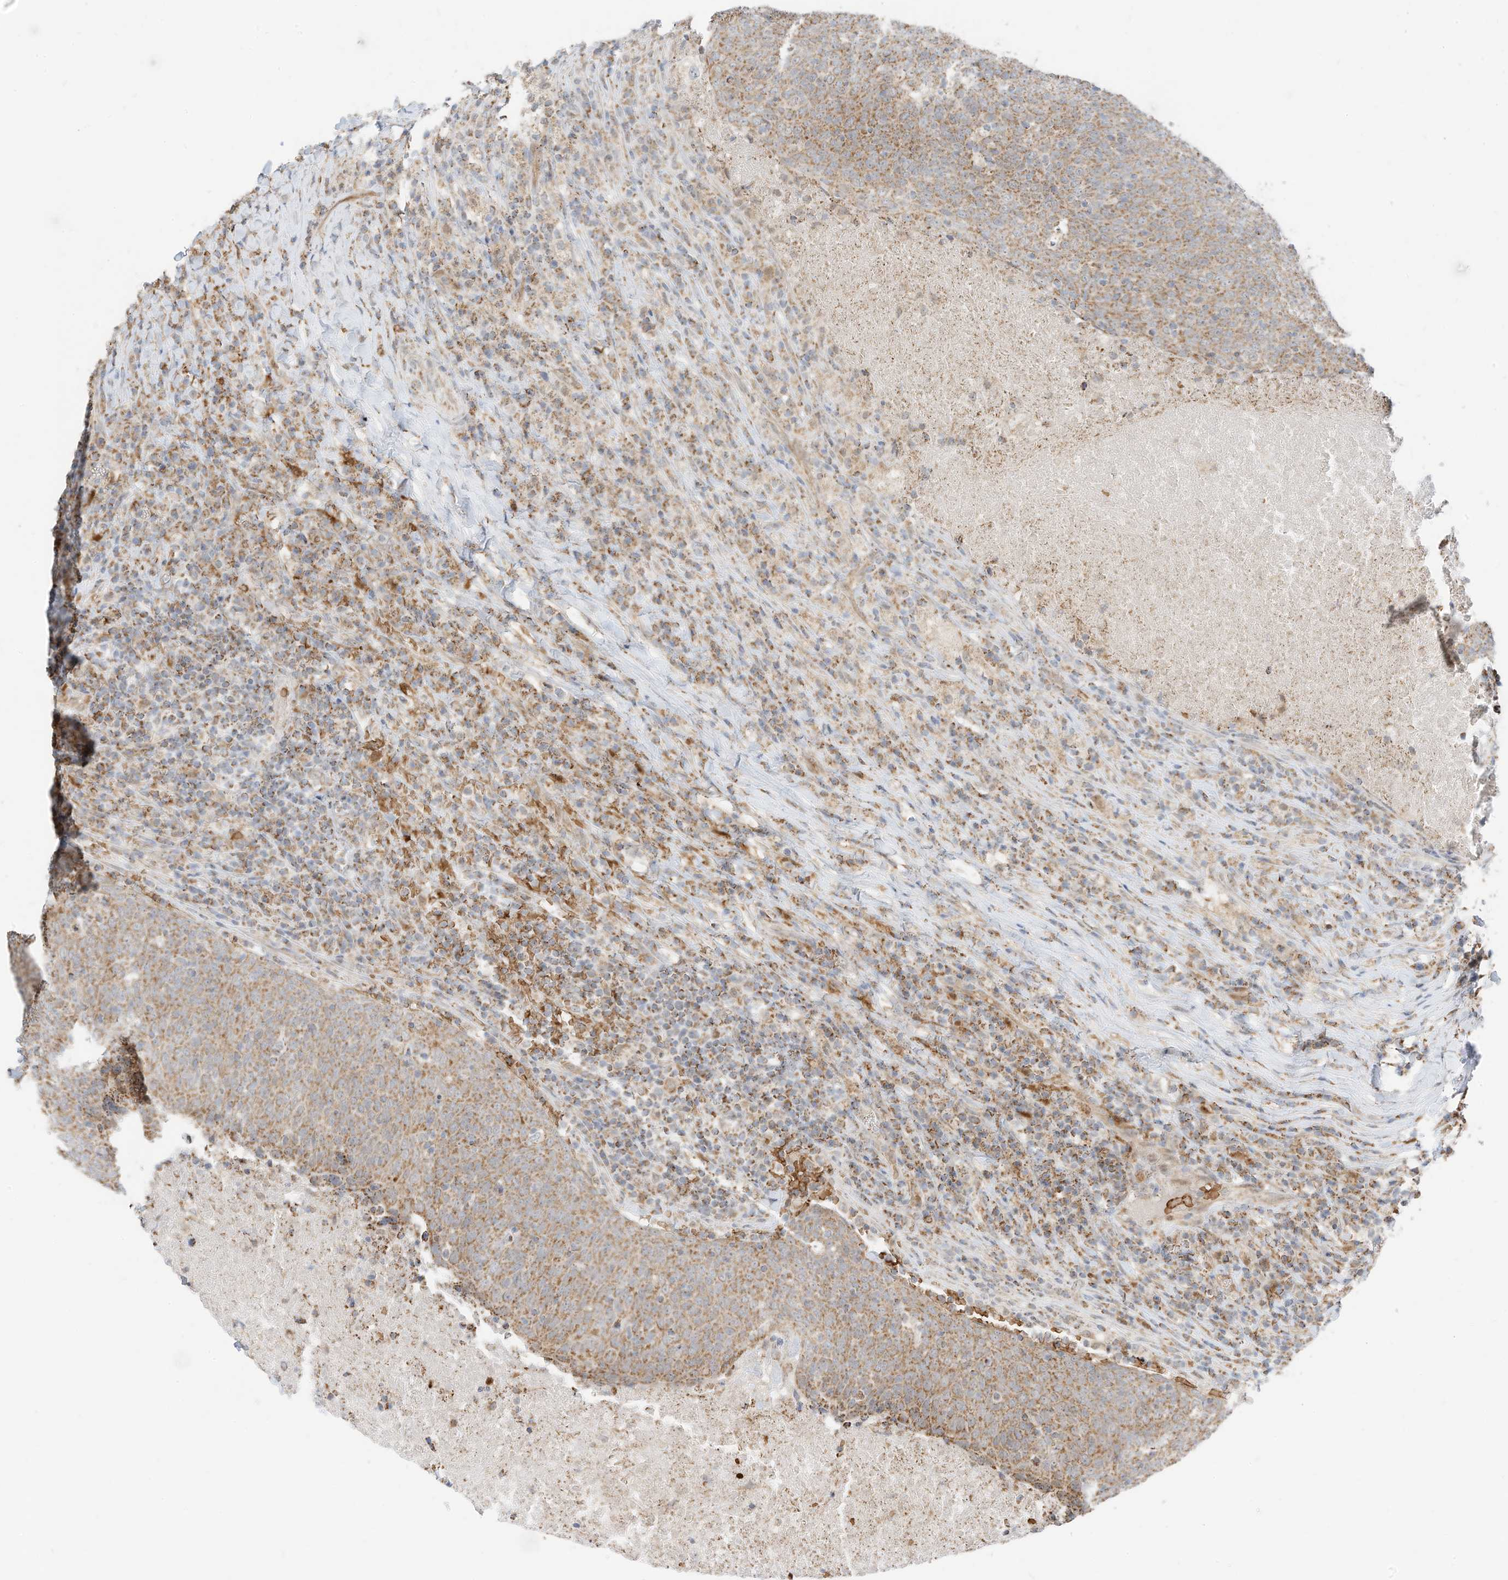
{"staining": {"intensity": "moderate", "quantity": ">75%", "location": "cytoplasmic/membranous"}, "tissue": "head and neck cancer", "cell_type": "Tumor cells", "image_type": "cancer", "snomed": [{"axis": "morphology", "description": "Squamous cell carcinoma, NOS"}, {"axis": "morphology", "description": "Squamous cell carcinoma, metastatic, NOS"}, {"axis": "topography", "description": "Lymph node"}, {"axis": "topography", "description": "Head-Neck"}], "caption": "High-power microscopy captured an immunohistochemistry (IHC) histopathology image of head and neck cancer, revealing moderate cytoplasmic/membranous positivity in about >75% of tumor cells.", "gene": "MTUS2", "patient": {"sex": "male", "age": 62}}